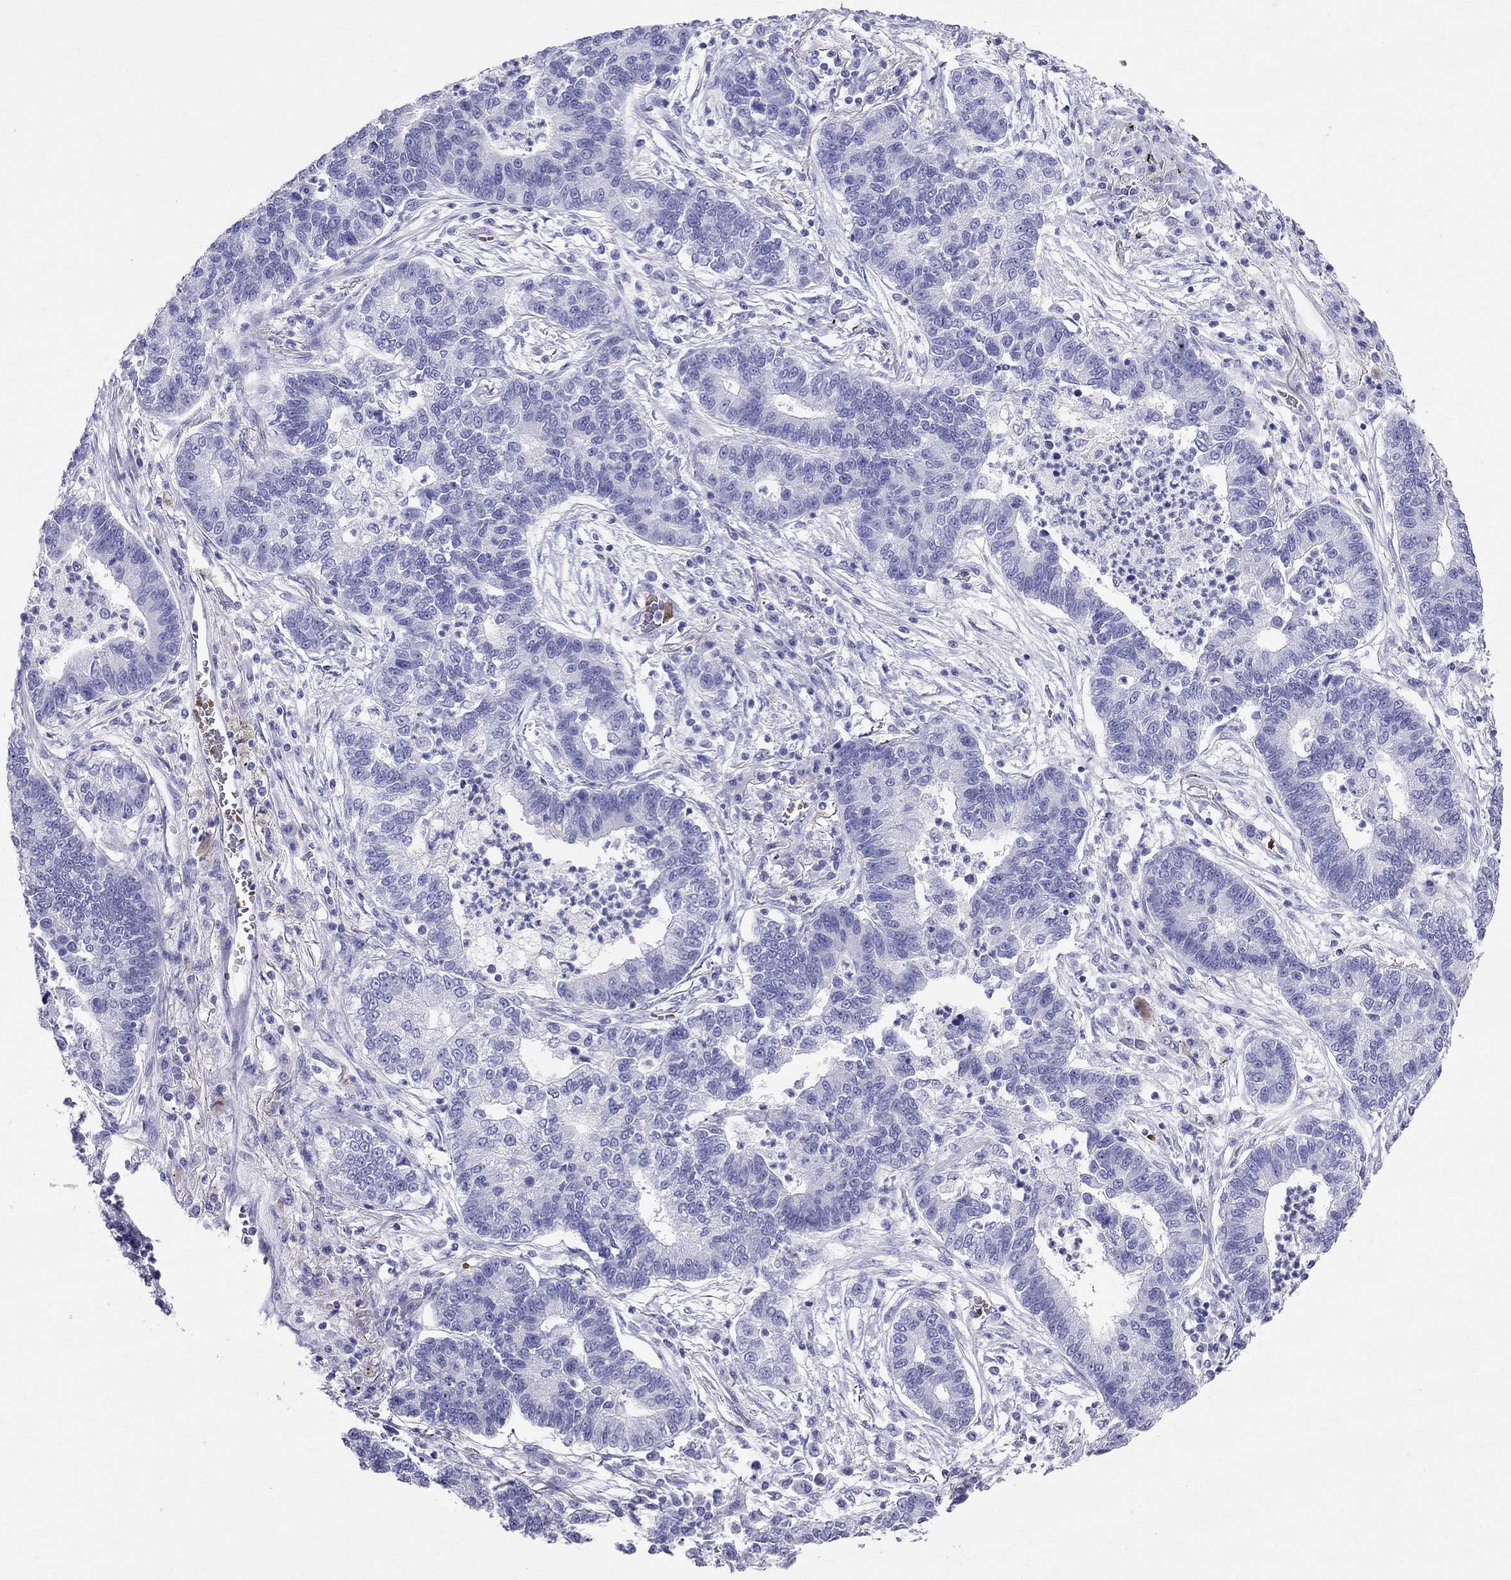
{"staining": {"intensity": "negative", "quantity": "none", "location": "none"}, "tissue": "lung cancer", "cell_type": "Tumor cells", "image_type": "cancer", "snomed": [{"axis": "morphology", "description": "Adenocarcinoma, NOS"}, {"axis": "topography", "description": "Lung"}], "caption": "Immunohistochemistry histopathology image of human lung cancer stained for a protein (brown), which exhibits no expression in tumor cells. Brightfield microscopy of IHC stained with DAB (brown) and hematoxylin (blue), captured at high magnification.", "gene": "DNAAF6", "patient": {"sex": "female", "age": 57}}